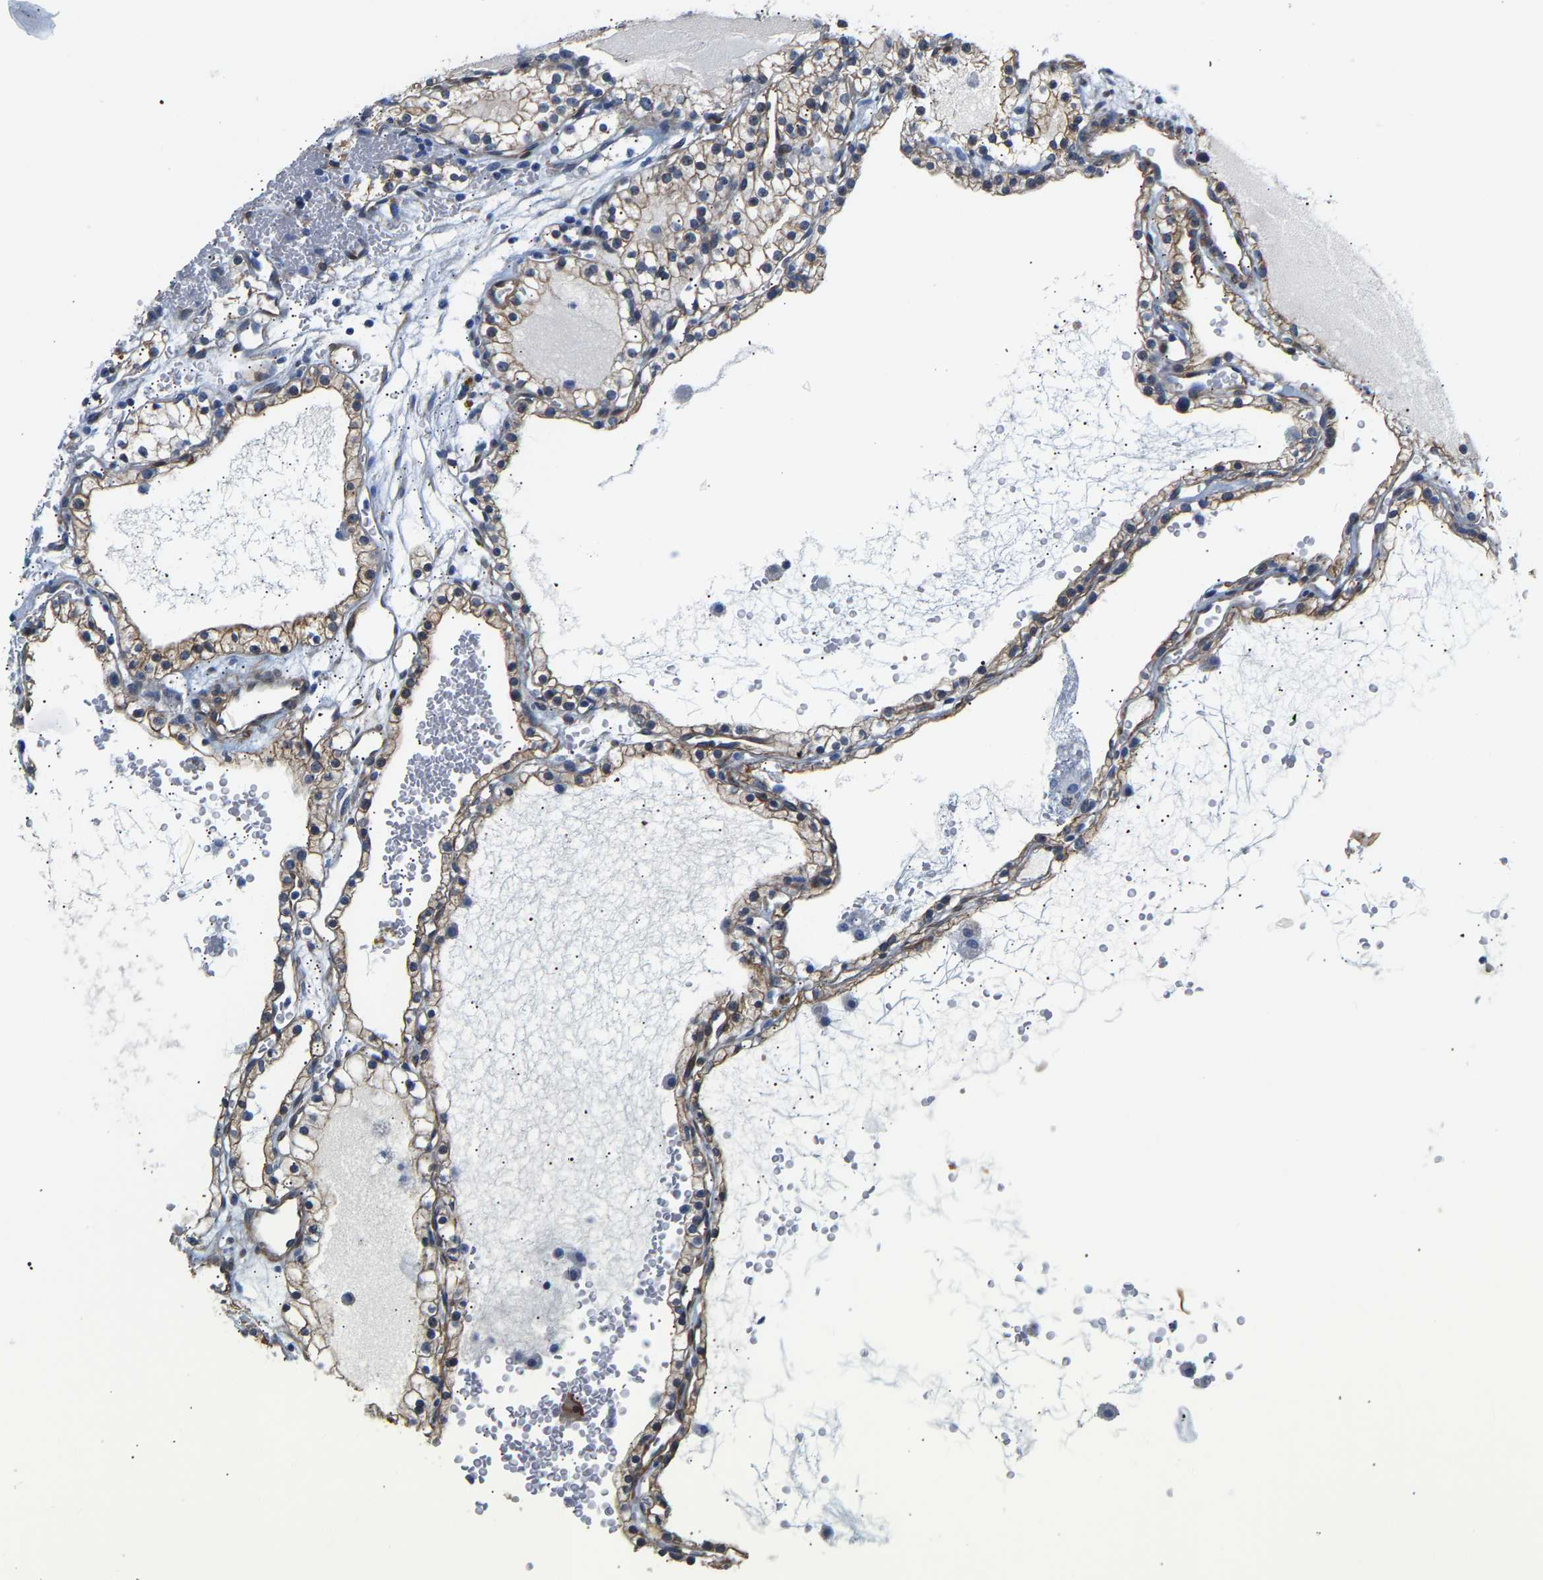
{"staining": {"intensity": "weak", "quantity": "25%-75%", "location": "cytoplasmic/membranous"}, "tissue": "renal cancer", "cell_type": "Tumor cells", "image_type": "cancer", "snomed": [{"axis": "morphology", "description": "Adenocarcinoma, NOS"}, {"axis": "topography", "description": "Kidney"}], "caption": "Brown immunohistochemical staining in renal adenocarcinoma displays weak cytoplasmic/membranous expression in approximately 25%-75% of tumor cells. Immunohistochemistry stains the protein in brown and the nuclei are stained blue.", "gene": "PAWR", "patient": {"sex": "female", "age": 41}}